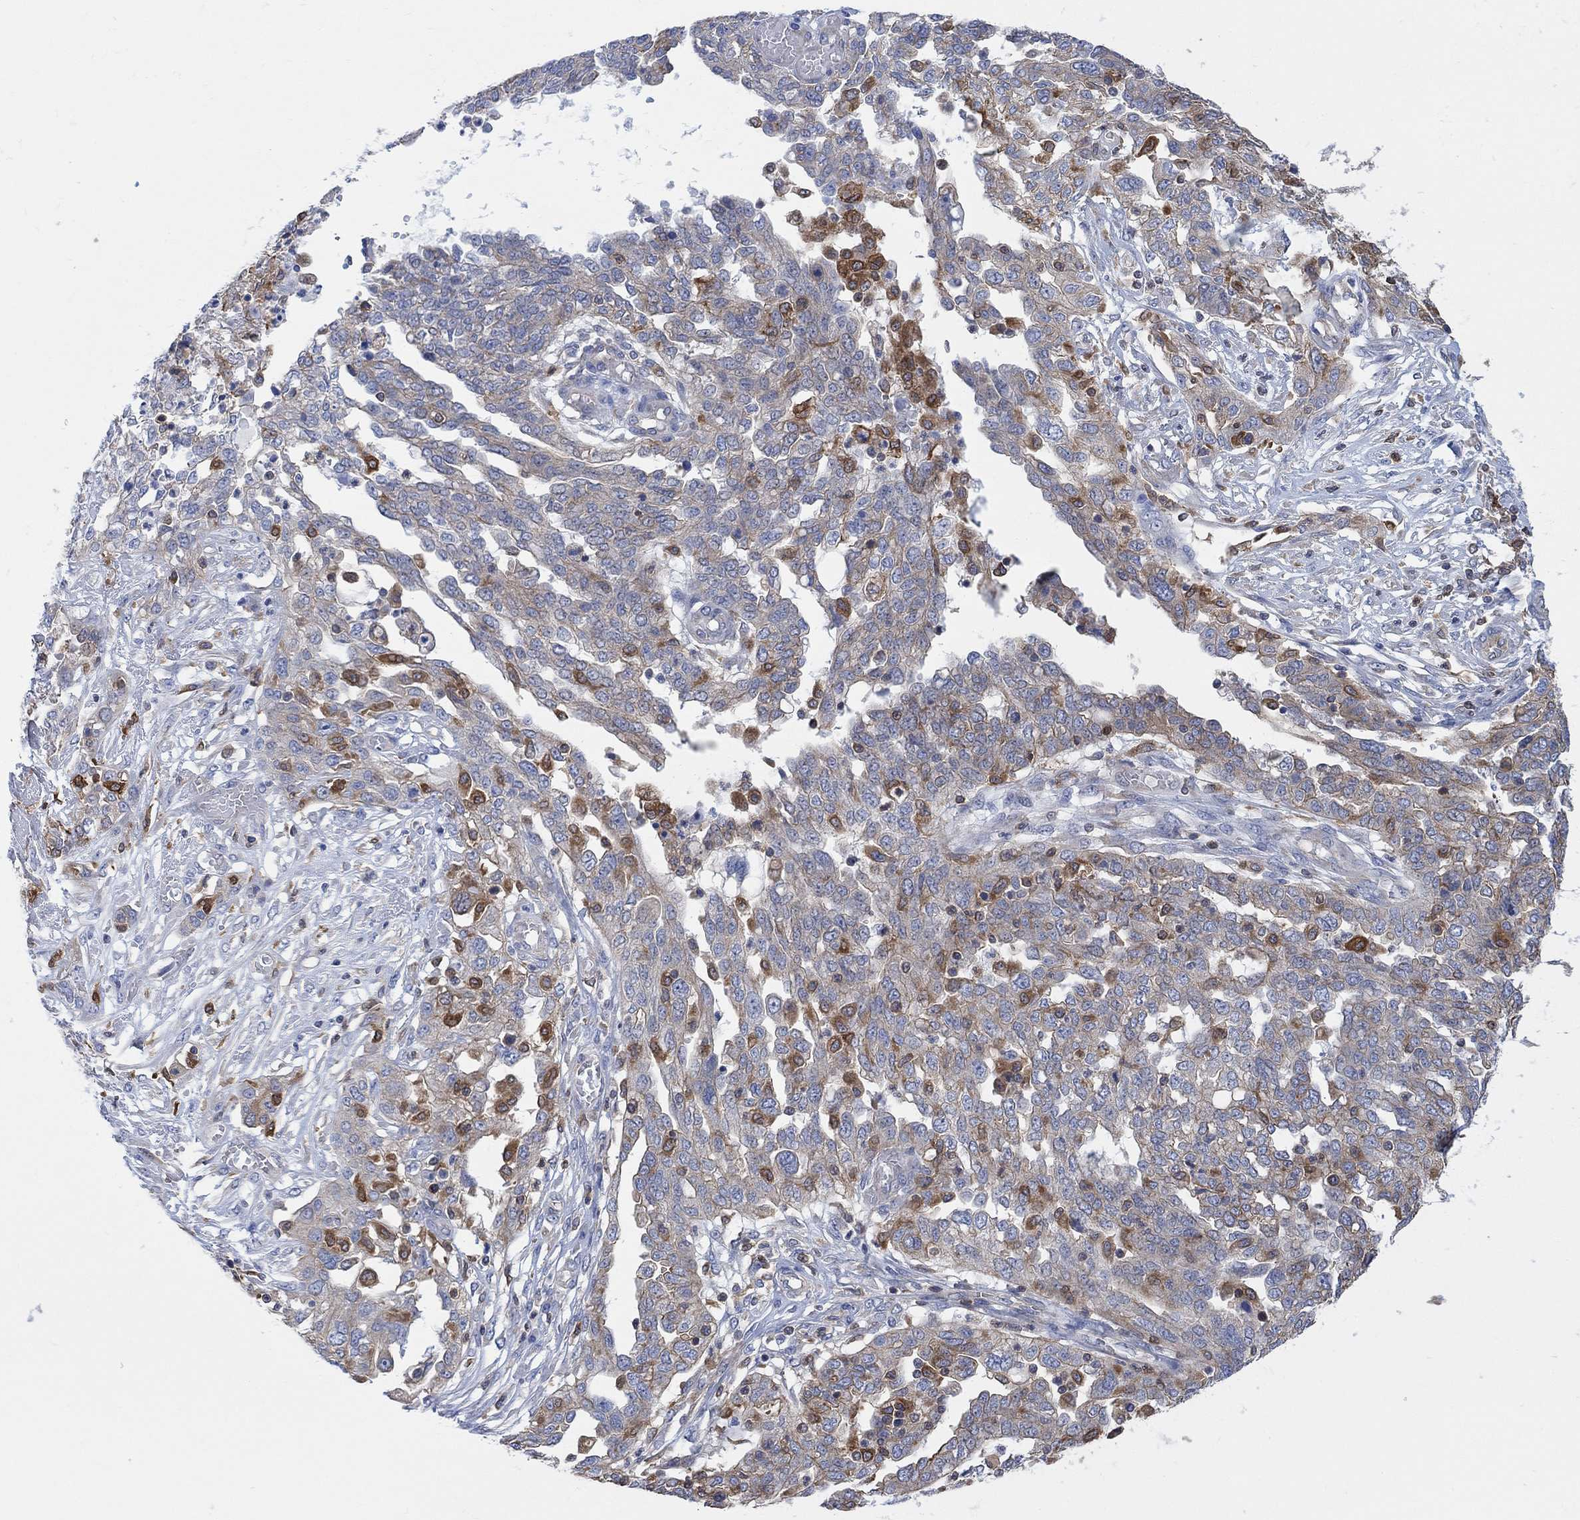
{"staining": {"intensity": "negative", "quantity": "none", "location": "none"}, "tissue": "ovarian cancer", "cell_type": "Tumor cells", "image_type": "cancer", "snomed": [{"axis": "morphology", "description": "Cystadenocarcinoma, serous, NOS"}, {"axis": "topography", "description": "Ovary"}], "caption": "IHC photomicrograph of ovarian cancer stained for a protein (brown), which reveals no positivity in tumor cells. The staining was performed using DAB (3,3'-diaminobenzidine) to visualize the protein expression in brown, while the nuclei were stained in blue with hematoxylin (Magnification: 20x).", "gene": "GBP5", "patient": {"sex": "female", "age": 67}}